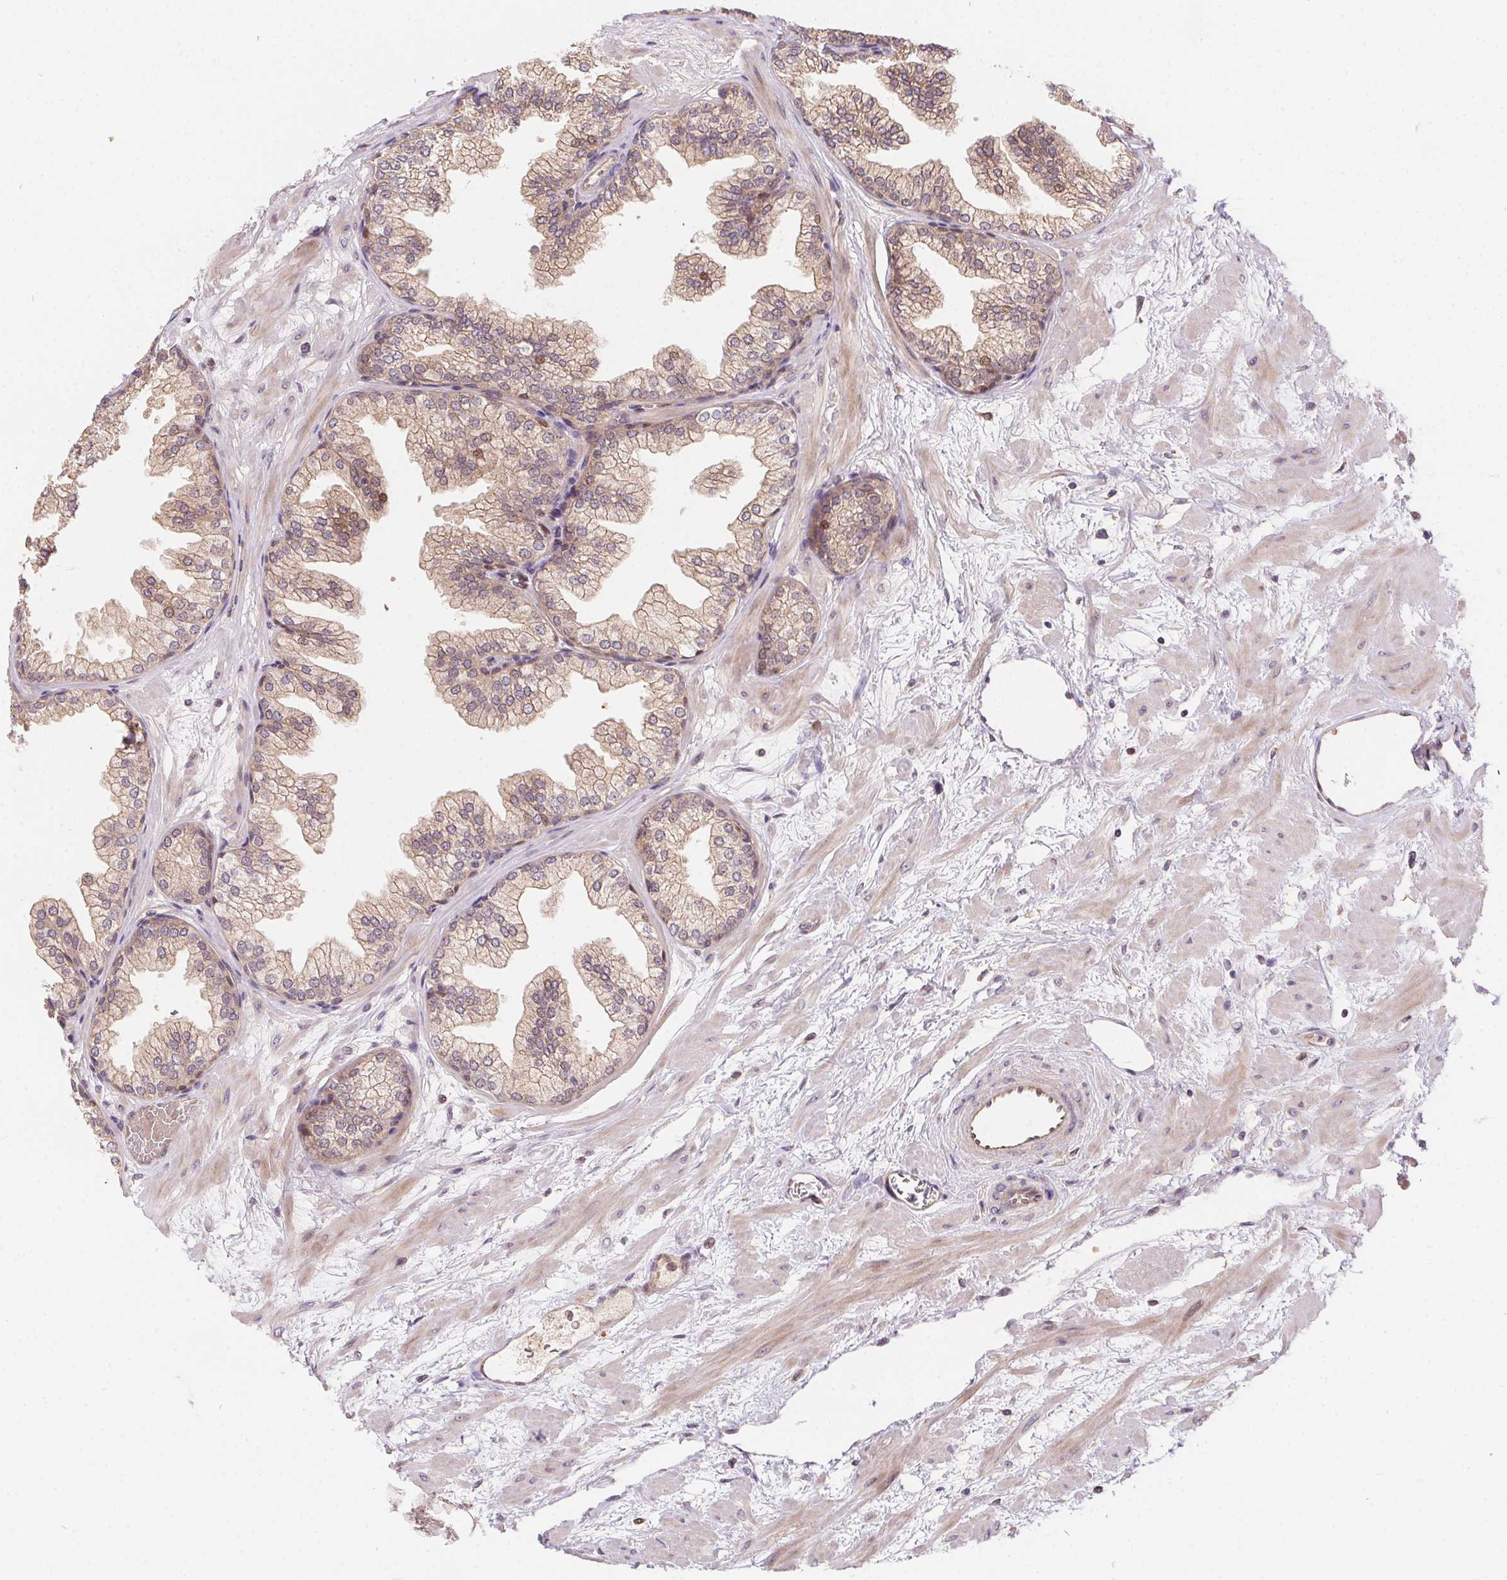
{"staining": {"intensity": "weak", "quantity": ">75%", "location": "cytoplasmic/membranous,nuclear"}, "tissue": "prostate", "cell_type": "Glandular cells", "image_type": "normal", "snomed": [{"axis": "morphology", "description": "Normal tissue, NOS"}, {"axis": "topography", "description": "Prostate"}], "caption": "Normal prostate was stained to show a protein in brown. There is low levels of weak cytoplasmic/membranous,nuclear positivity in approximately >75% of glandular cells. (Stains: DAB (3,3'-diaminobenzidine) in brown, nuclei in blue, Microscopy: brightfield microscopy at high magnification).", "gene": "NUDT16", "patient": {"sex": "male", "age": 37}}